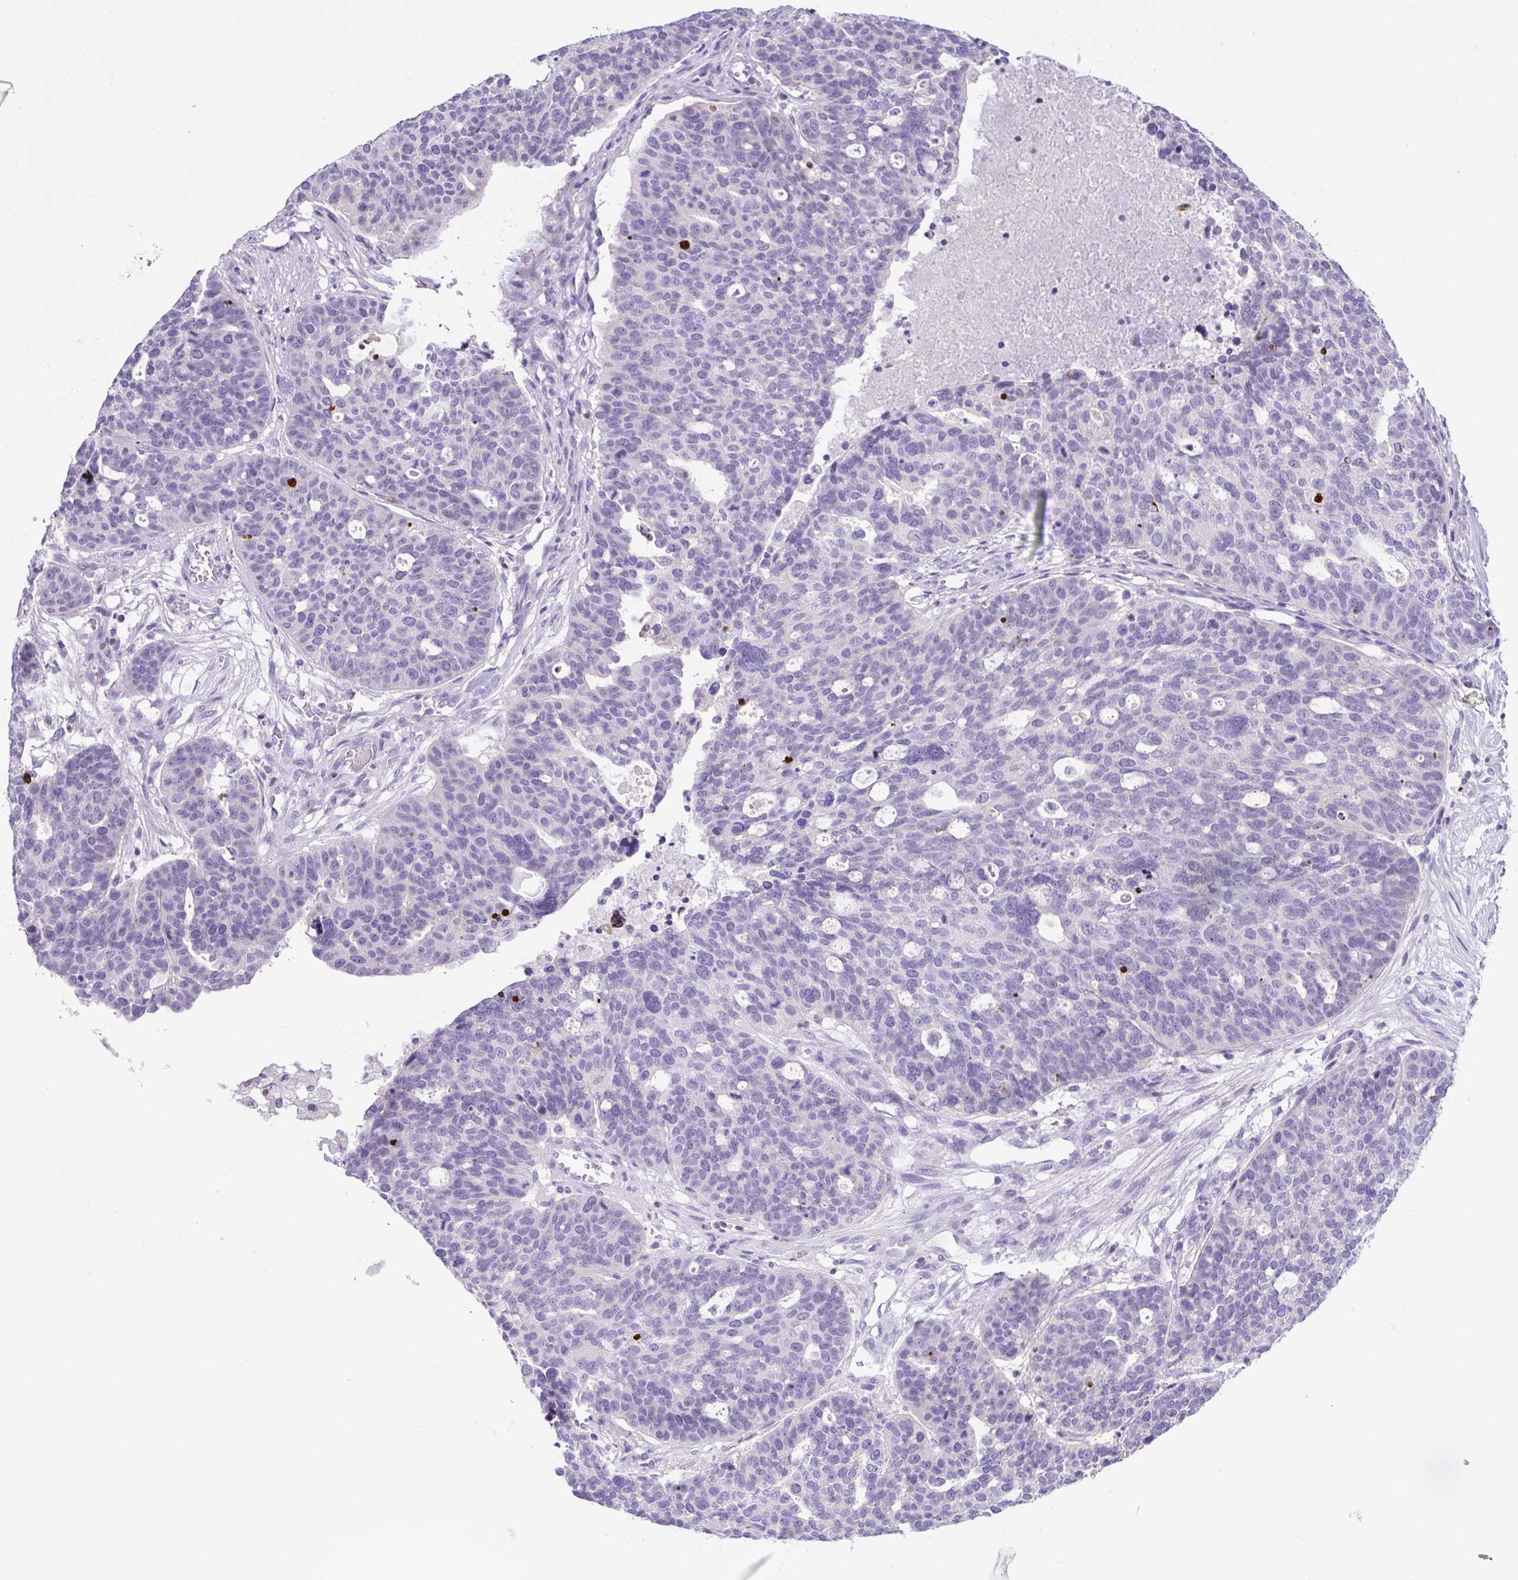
{"staining": {"intensity": "negative", "quantity": "none", "location": "none"}, "tissue": "ovarian cancer", "cell_type": "Tumor cells", "image_type": "cancer", "snomed": [{"axis": "morphology", "description": "Cystadenocarcinoma, serous, NOS"}, {"axis": "topography", "description": "Ovary"}], "caption": "Tumor cells are negative for brown protein staining in ovarian serous cystadenocarcinoma.", "gene": "PIP5KL1", "patient": {"sex": "female", "age": 59}}